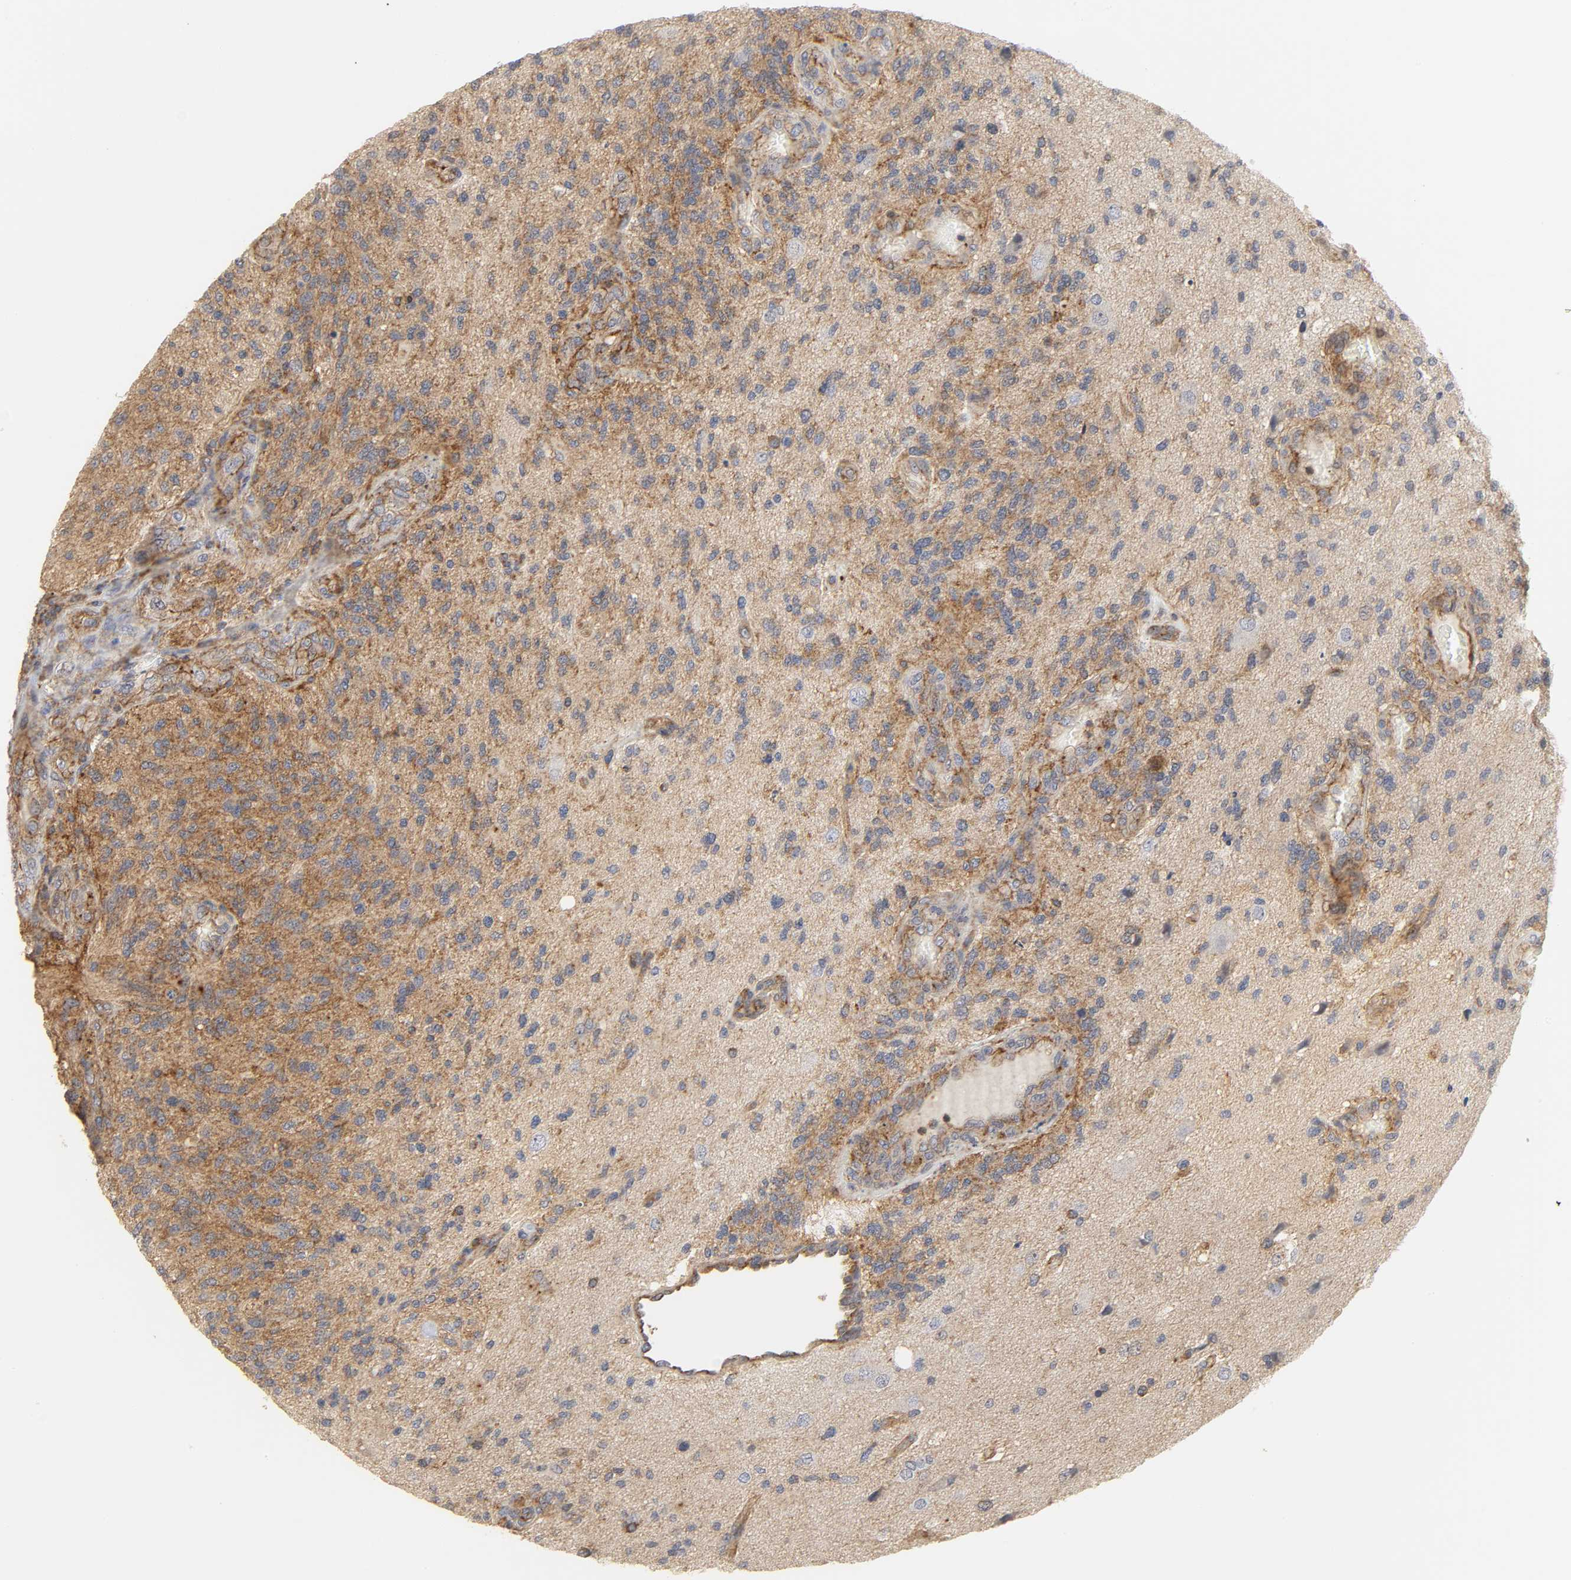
{"staining": {"intensity": "strong", "quantity": ">75%", "location": "cytoplasmic/membranous"}, "tissue": "glioma", "cell_type": "Tumor cells", "image_type": "cancer", "snomed": [{"axis": "morphology", "description": "Normal tissue, NOS"}, {"axis": "morphology", "description": "Glioma, malignant, High grade"}, {"axis": "topography", "description": "Cerebral cortex"}], "caption": "This image reveals immunohistochemistry (IHC) staining of glioma, with high strong cytoplasmic/membranous expression in about >75% of tumor cells.", "gene": "SH3GLB1", "patient": {"sex": "male", "age": 75}}